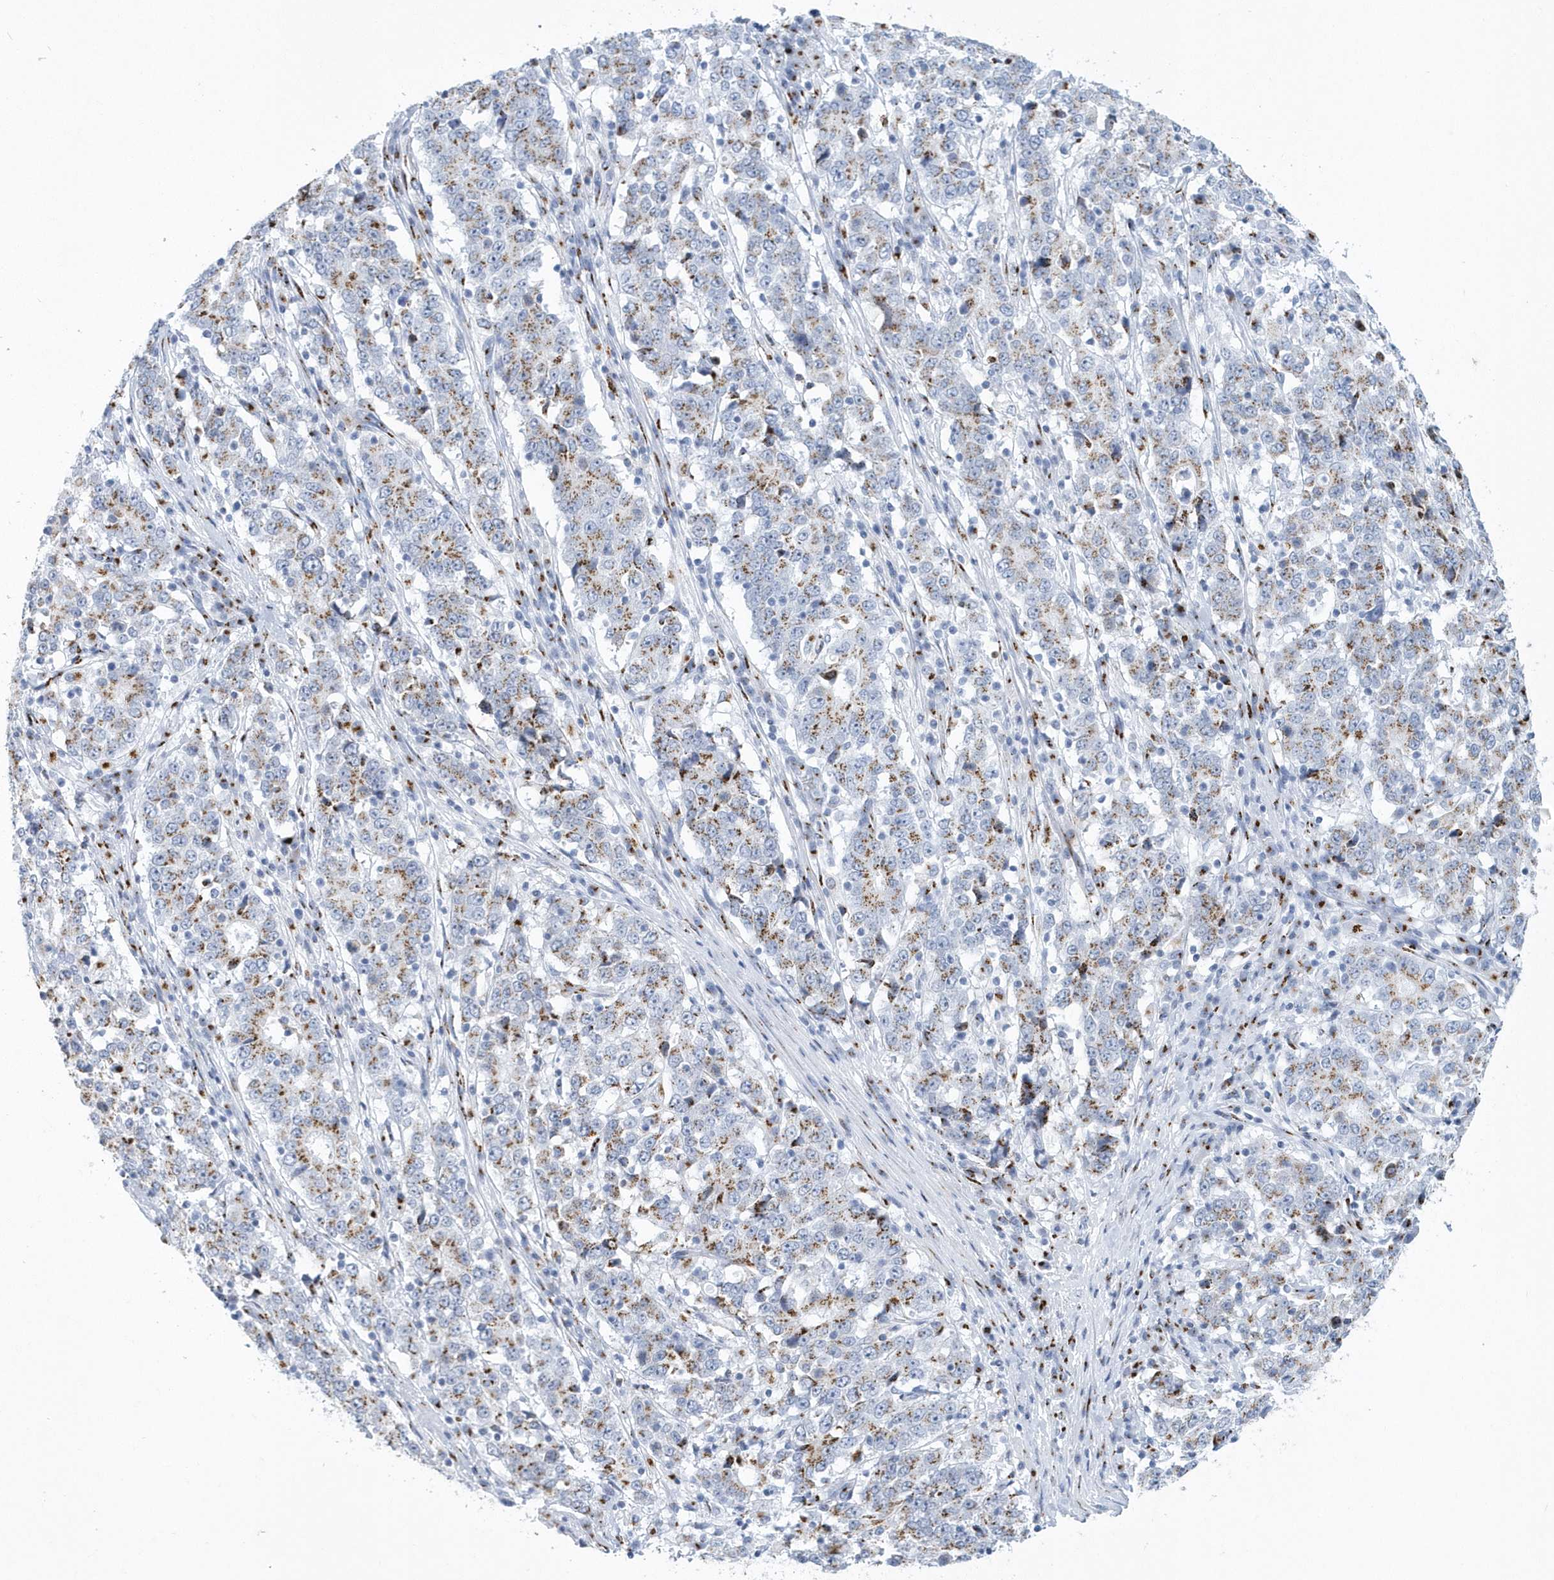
{"staining": {"intensity": "weak", "quantity": ">75%", "location": "cytoplasmic/membranous"}, "tissue": "stomach cancer", "cell_type": "Tumor cells", "image_type": "cancer", "snomed": [{"axis": "morphology", "description": "Adenocarcinoma, NOS"}, {"axis": "topography", "description": "Stomach"}], "caption": "Protein expression by immunohistochemistry displays weak cytoplasmic/membranous staining in about >75% of tumor cells in stomach adenocarcinoma. The staining was performed using DAB, with brown indicating positive protein expression. Nuclei are stained blue with hematoxylin.", "gene": "SLX9", "patient": {"sex": "male", "age": 59}}